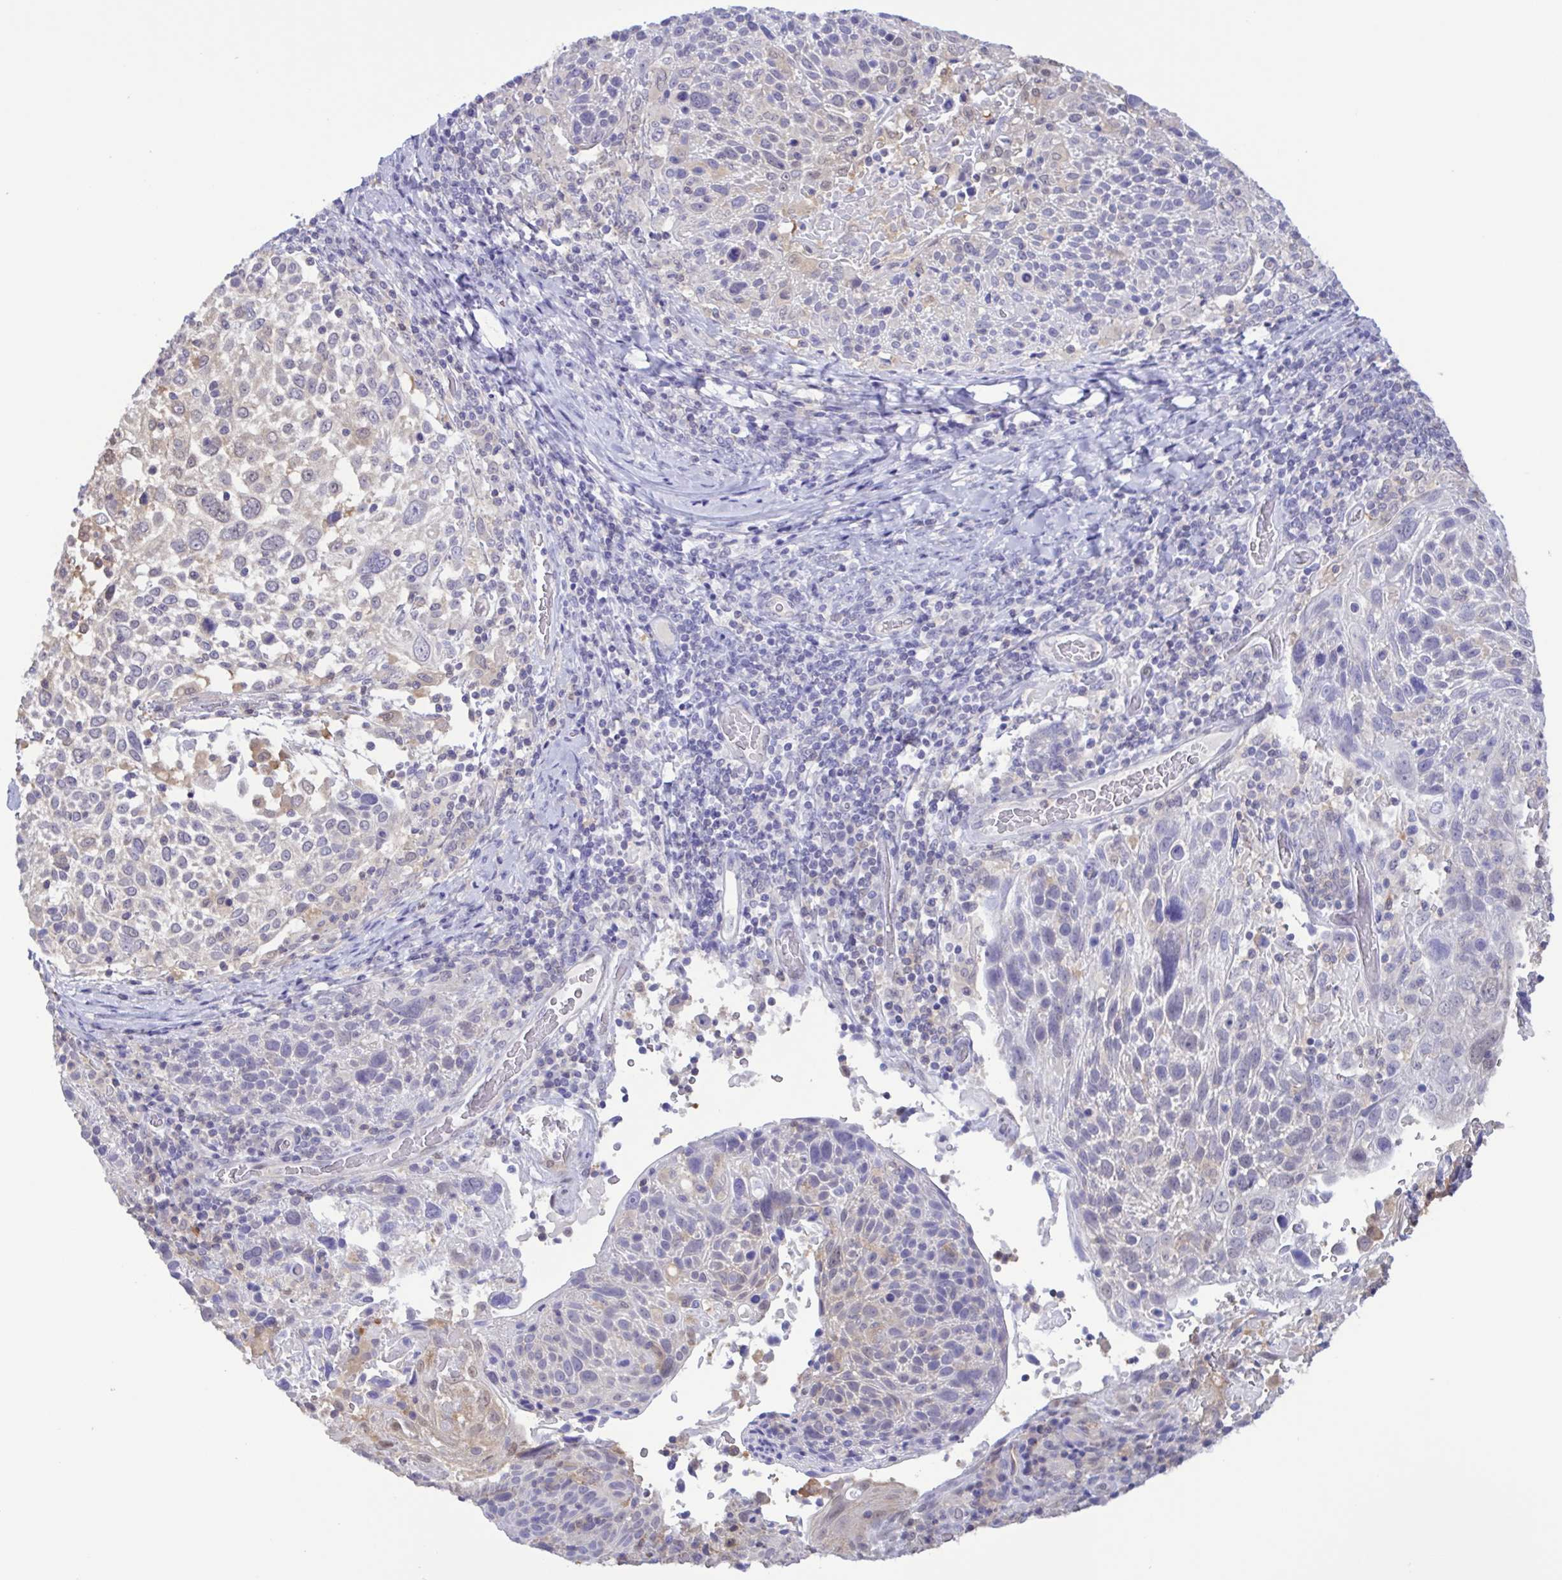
{"staining": {"intensity": "negative", "quantity": "none", "location": "none"}, "tissue": "cervical cancer", "cell_type": "Tumor cells", "image_type": "cancer", "snomed": [{"axis": "morphology", "description": "Squamous cell carcinoma, NOS"}, {"axis": "topography", "description": "Cervix"}], "caption": "Immunohistochemistry (IHC) photomicrograph of cervical squamous cell carcinoma stained for a protein (brown), which exhibits no expression in tumor cells. Nuclei are stained in blue.", "gene": "LDHC", "patient": {"sex": "female", "age": 61}}